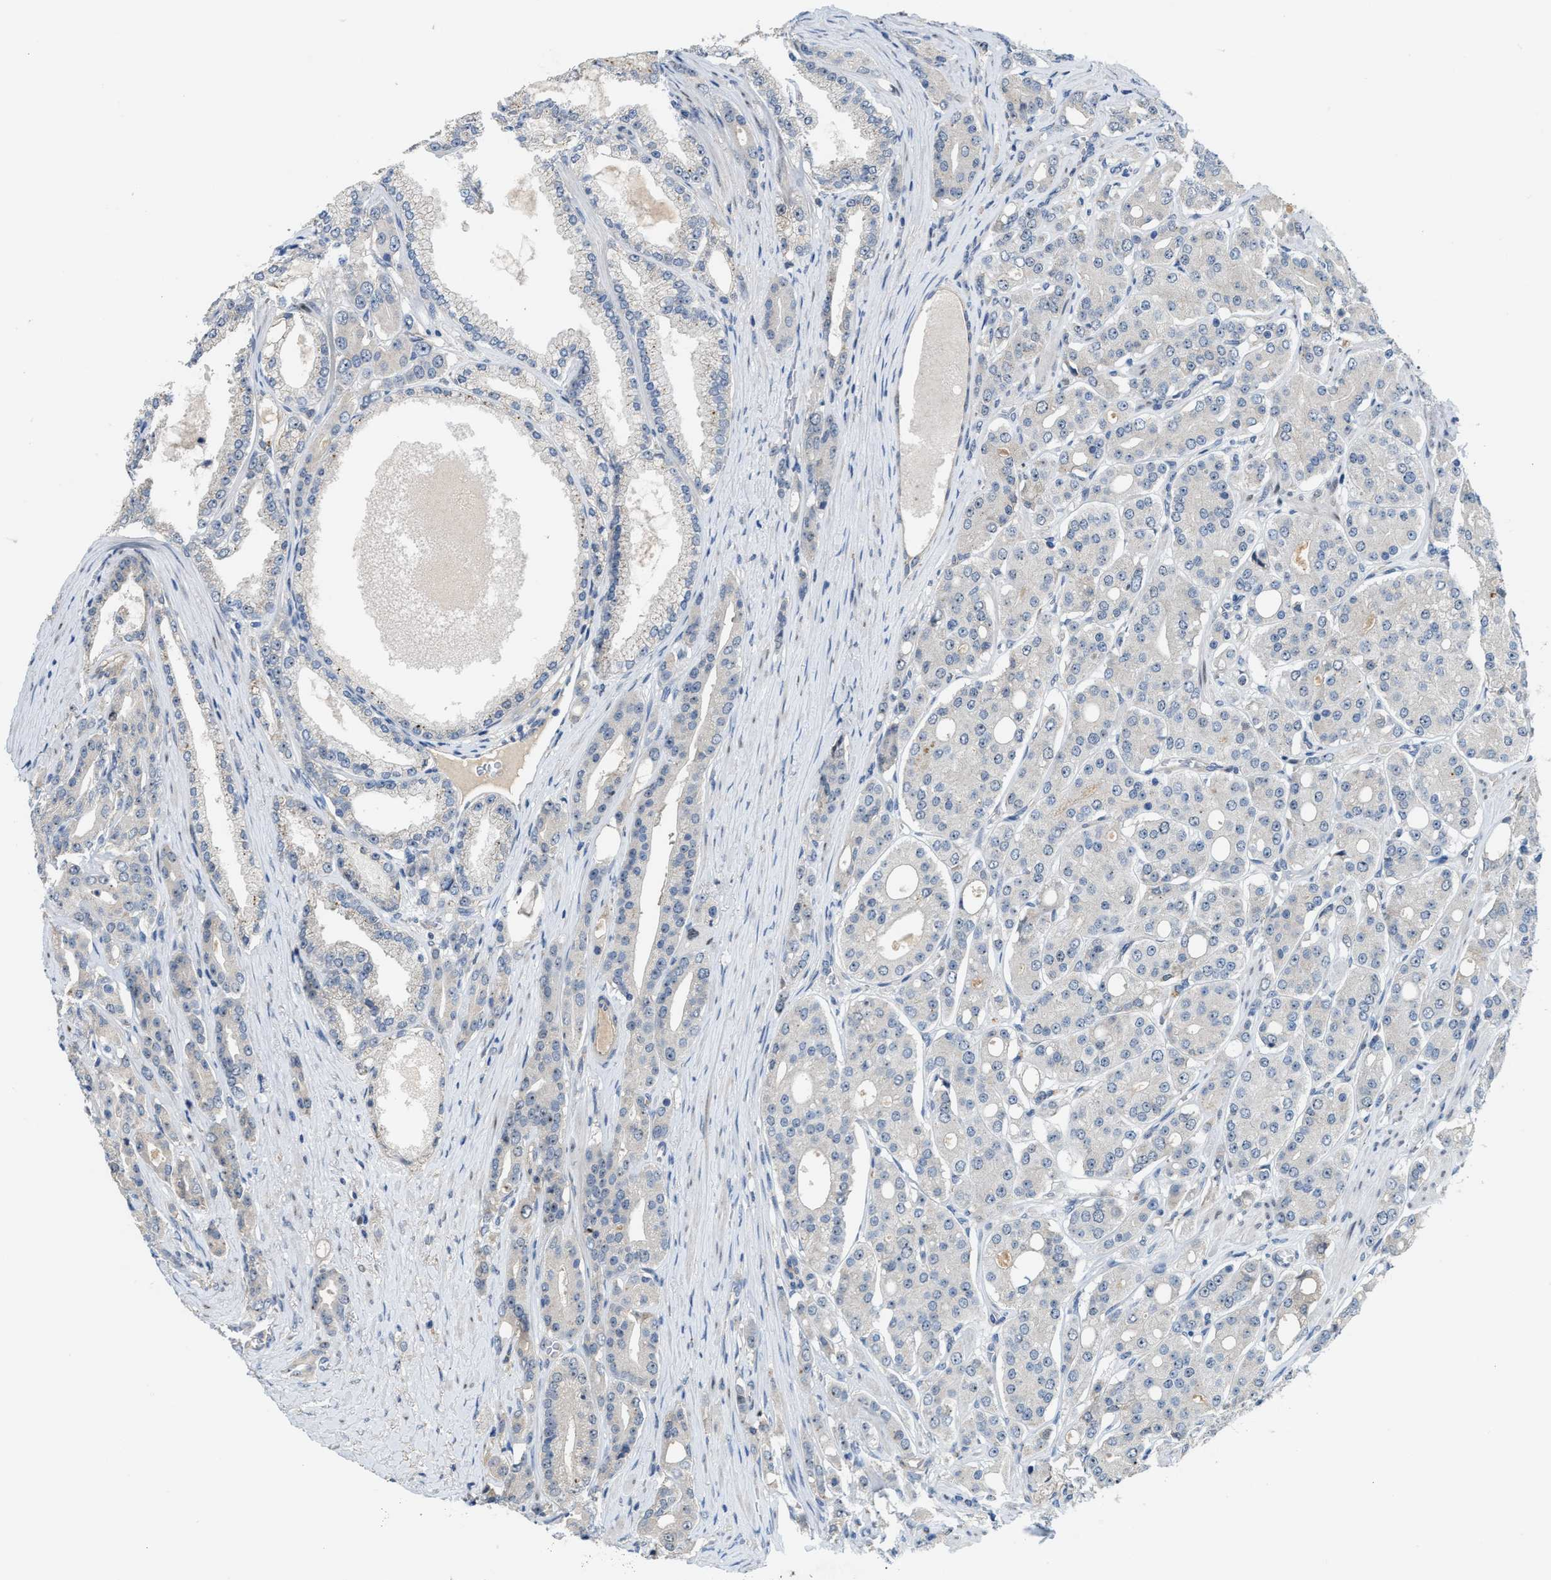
{"staining": {"intensity": "negative", "quantity": "none", "location": "none"}, "tissue": "prostate cancer", "cell_type": "Tumor cells", "image_type": "cancer", "snomed": [{"axis": "morphology", "description": "Adenocarcinoma, High grade"}, {"axis": "topography", "description": "Prostate"}], "caption": "Tumor cells are negative for brown protein staining in prostate cancer (high-grade adenocarcinoma).", "gene": "ZNF783", "patient": {"sex": "male", "age": 71}}